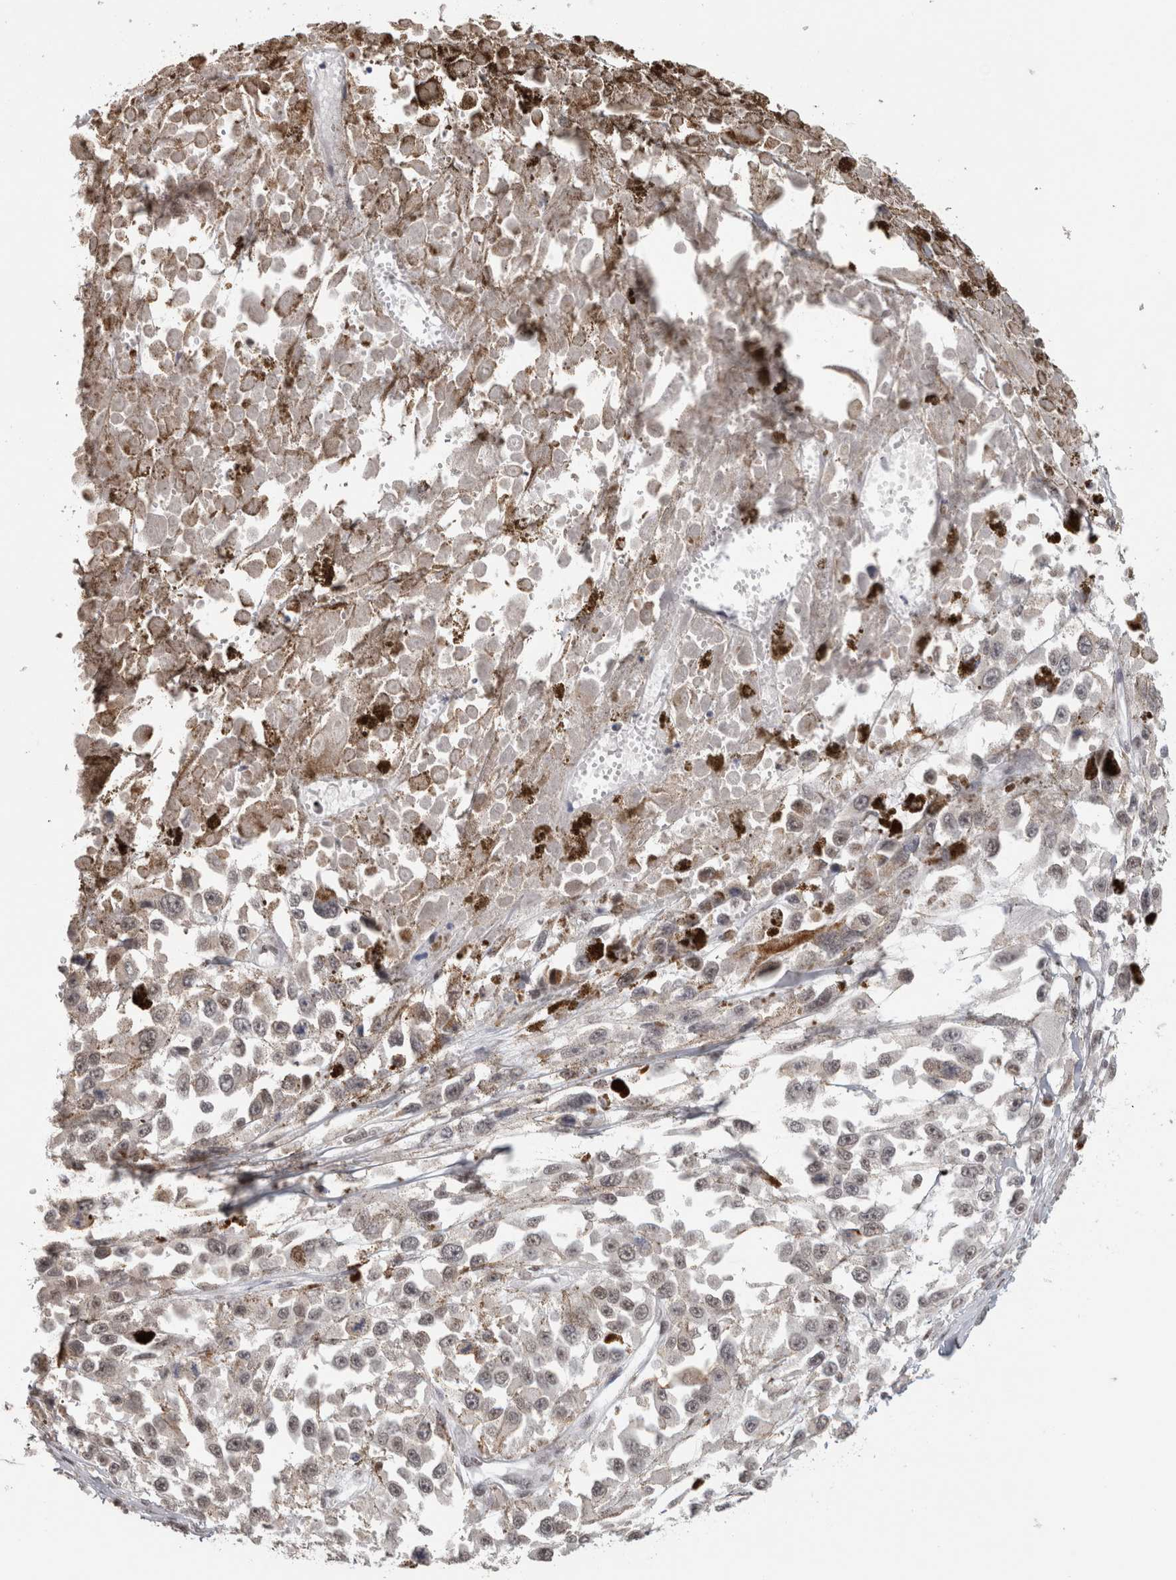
{"staining": {"intensity": "weak", "quantity": "25%-75%", "location": "nuclear"}, "tissue": "melanoma", "cell_type": "Tumor cells", "image_type": "cancer", "snomed": [{"axis": "morphology", "description": "Malignant melanoma, Metastatic site"}, {"axis": "topography", "description": "Lymph node"}], "caption": "Immunohistochemical staining of malignant melanoma (metastatic site) shows low levels of weak nuclear protein expression in approximately 25%-75% of tumor cells.", "gene": "ZNF830", "patient": {"sex": "male", "age": 59}}